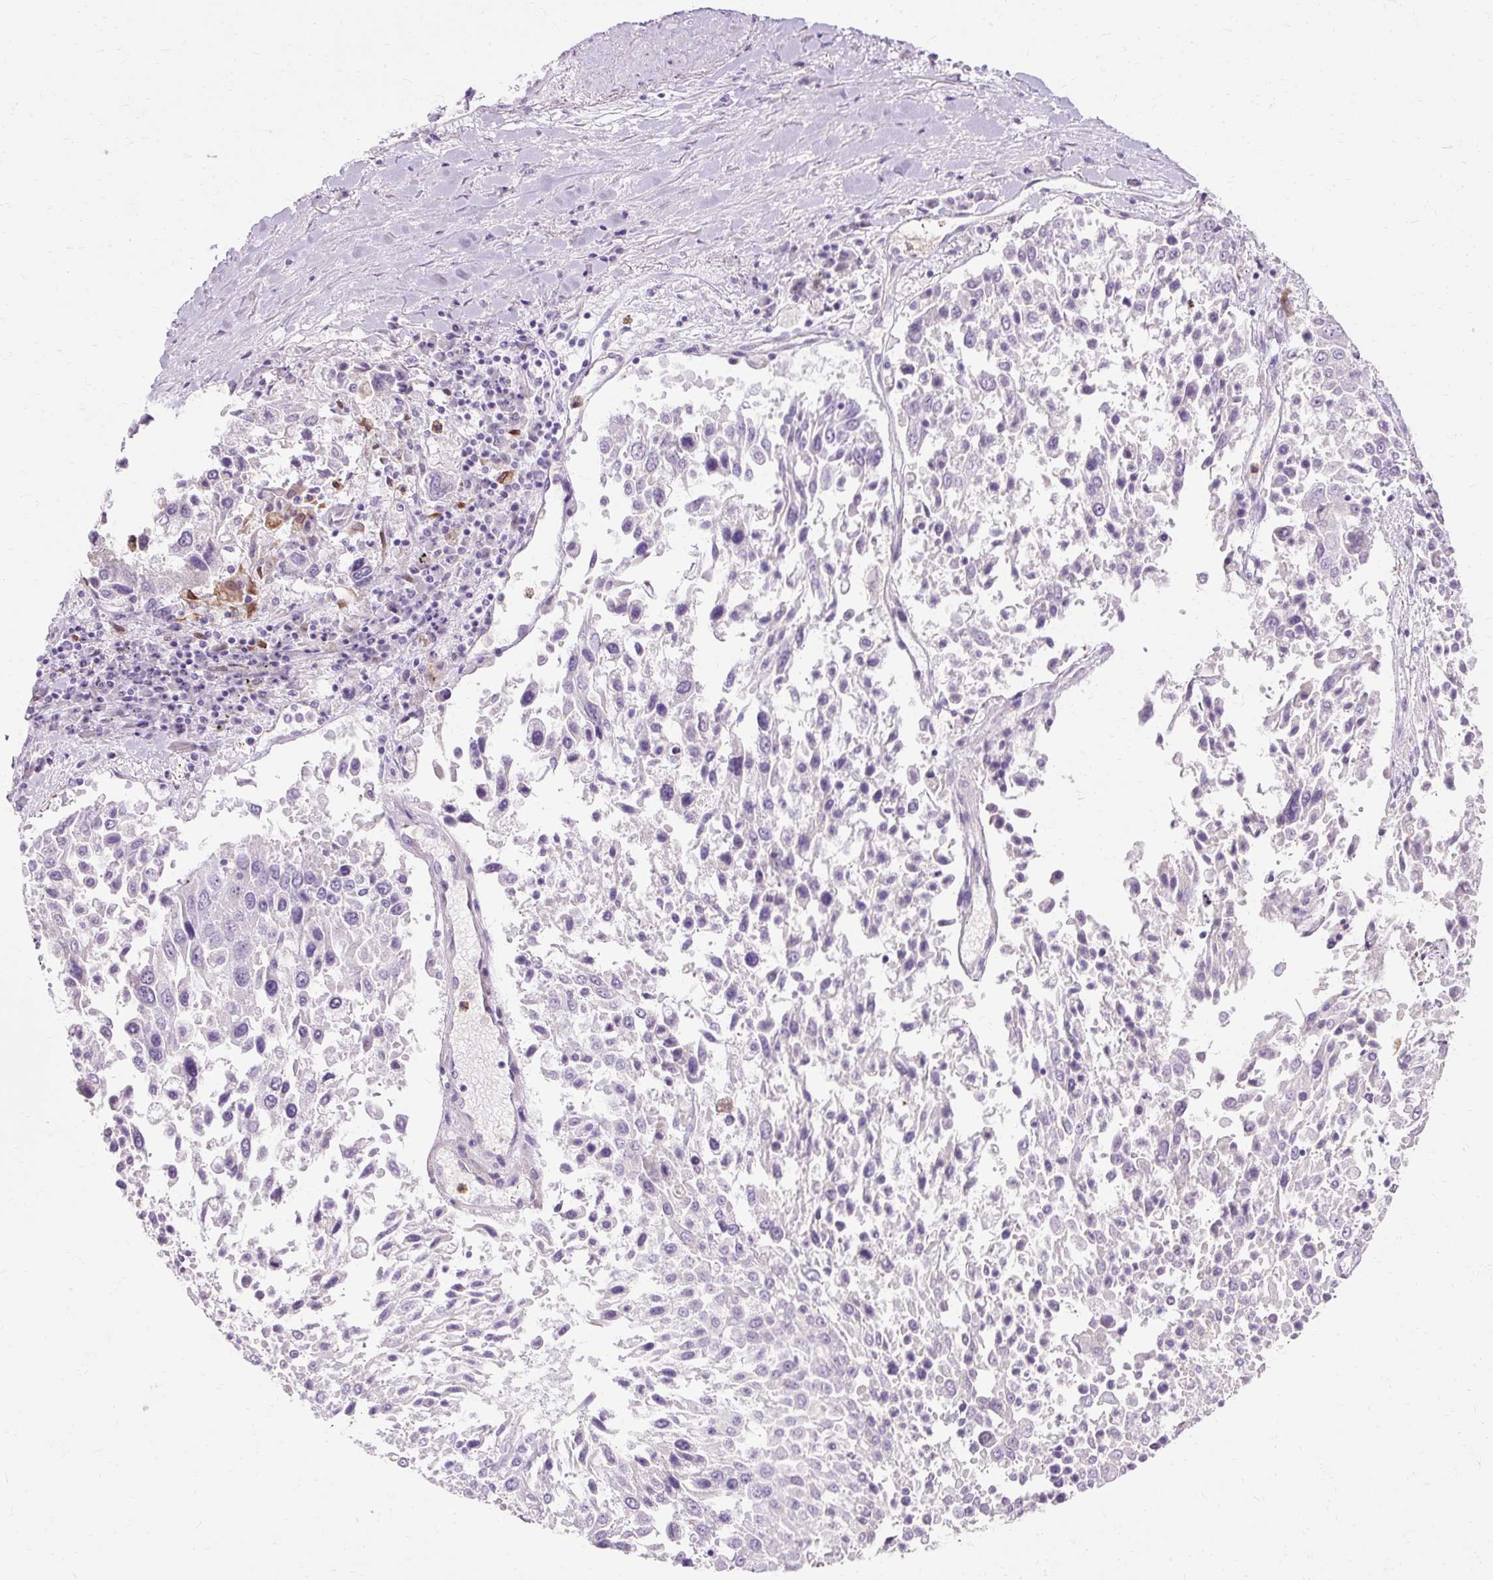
{"staining": {"intensity": "negative", "quantity": "none", "location": "none"}, "tissue": "lung cancer", "cell_type": "Tumor cells", "image_type": "cancer", "snomed": [{"axis": "morphology", "description": "Squamous cell carcinoma, NOS"}, {"axis": "topography", "description": "Lung"}], "caption": "Tumor cells are negative for brown protein staining in lung cancer (squamous cell carcinoma). Brightfield microscopy of immunohistochemistry (IHC) stained with DAB (brown) and hematoxylin (blue), captured at high magnification.", "gene": "HSD11B1", "patient": {"sex": "male", "age": 65}}